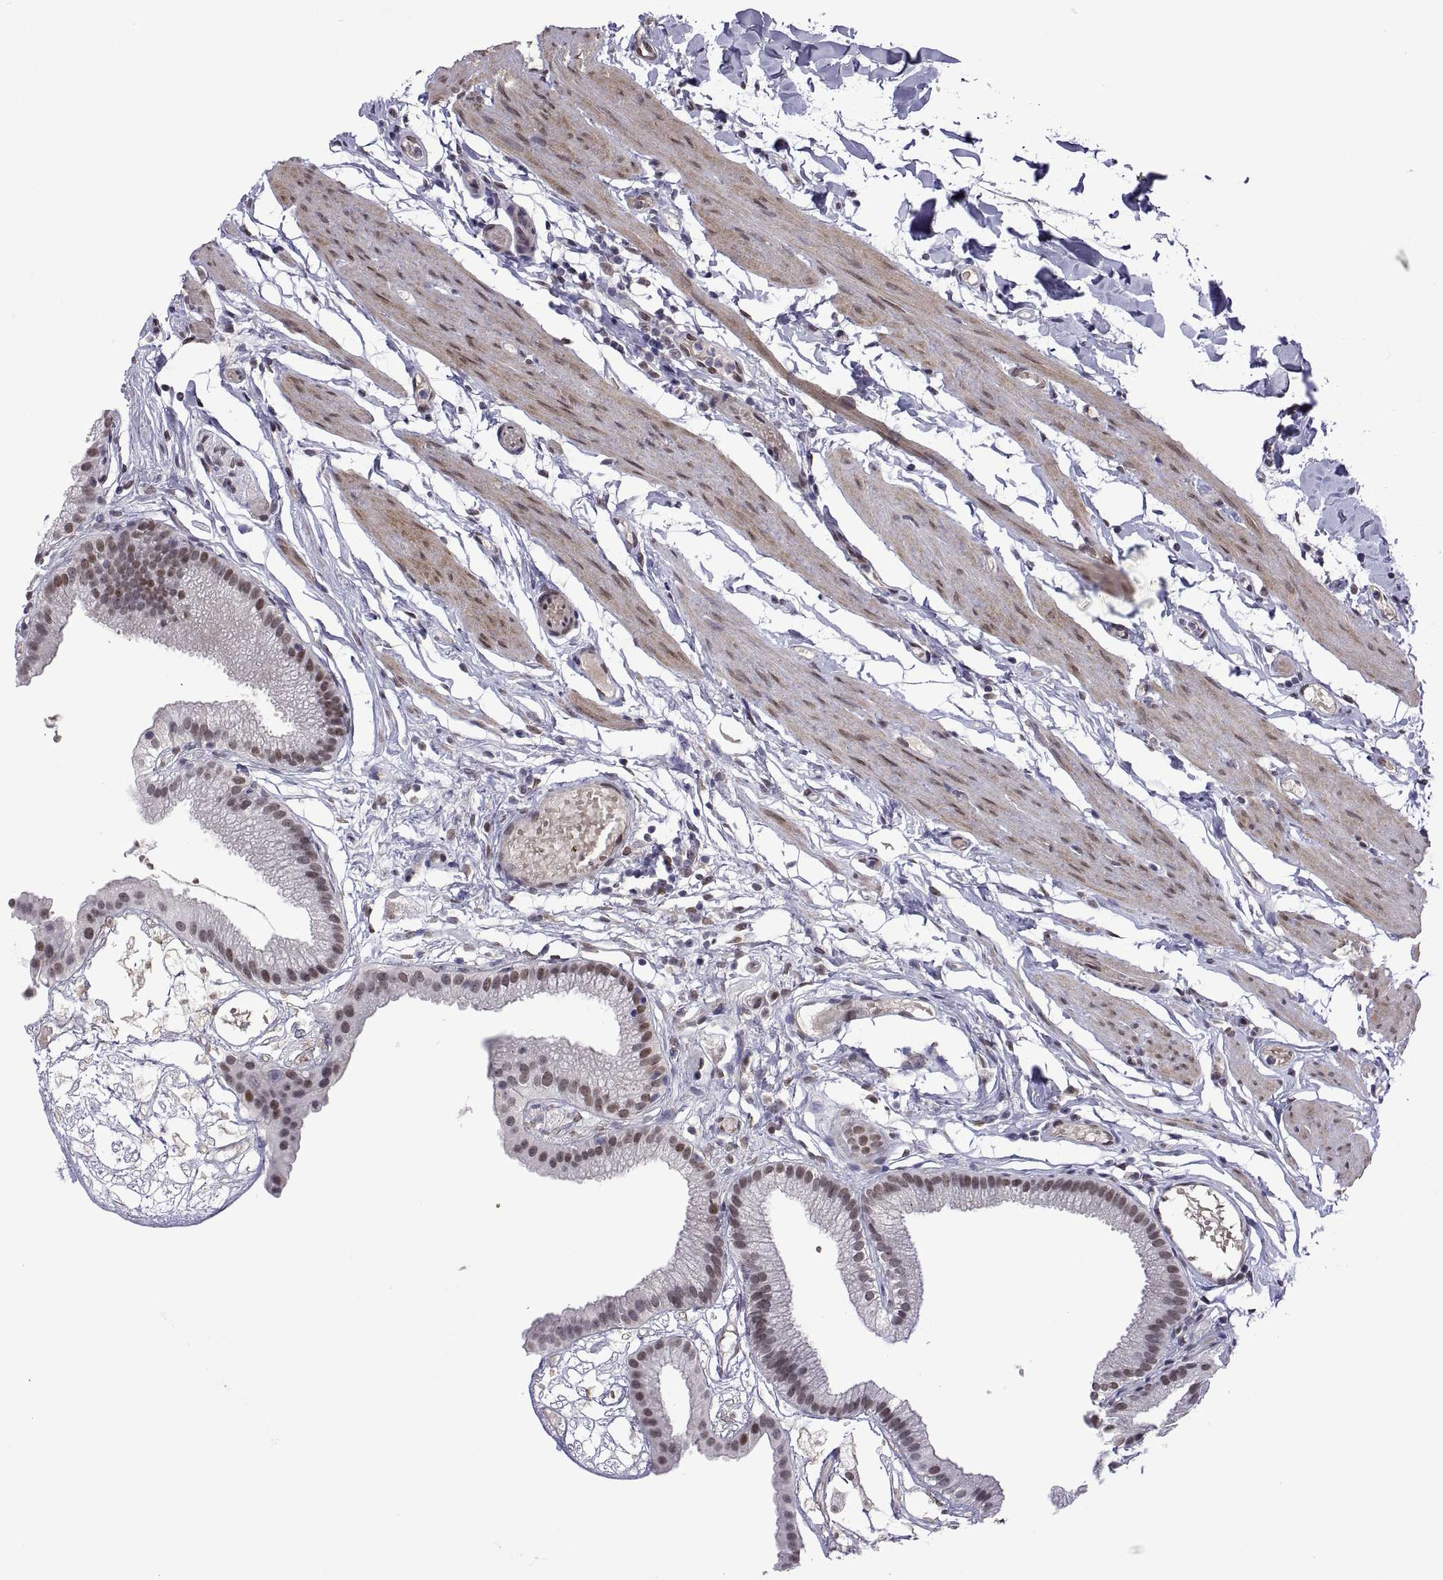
{"staining": {"intensity": "weak", "quantity": ">75%", "location": "nuclear"}, "tissue": "gallbladder", "cell_type": "Glandular cells", "image_type": "normal", "snomed": [{"axis": "morphology", "description": "Normal tissue, NOS"}, {"axis": "topography", "description": "Gallbladder"}], "caption": "Protein analysis of normal gallbladder demonstrates weak nuclear expression in approximately >75% of glandular cells.", "gene": "NR4A1", "patient": {"sex": "female", "age": 45}}